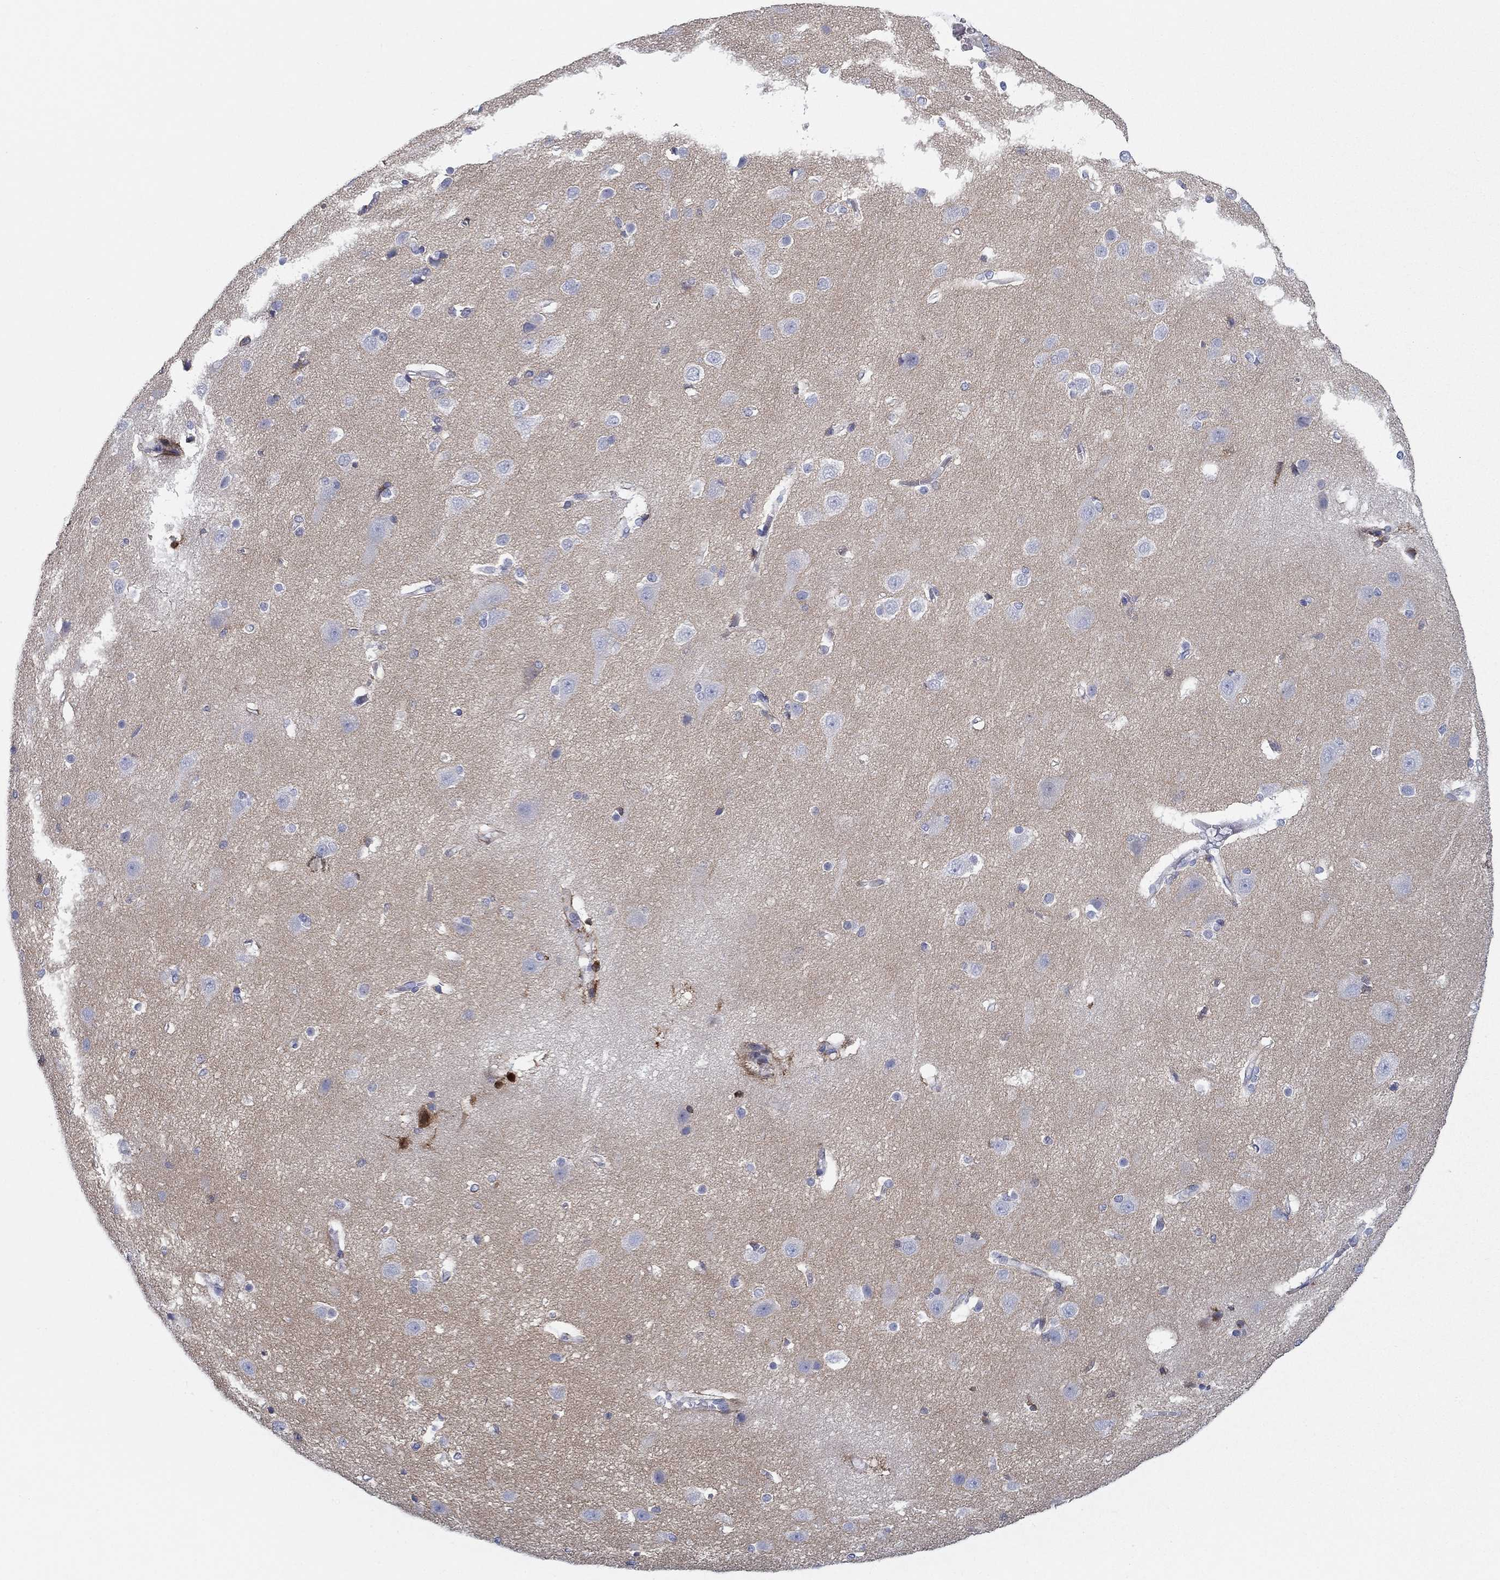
{"staining": {"intensity": "negative", "quantity": "none", "location": "none"}, "tissue": "cerebral cortex", "cell_type": "Endothelial cells", "image_type": "normal", "snomed": [{"axis": "morphology", "description": "Normal tissue, NOS"}, {"axis": "topography", "description": "Cerebral cortex"}], "caption": "Image shows no significant protein staining in endothelial cells of benign cerebral cortex. The staining is performed using DAB (3,3'-diaminobenzidine) brown chromogen with nuclei counter-stained in using hematoxylin.", "gene": "GPC1", "patient": {"sex": "male", "age": 37}}